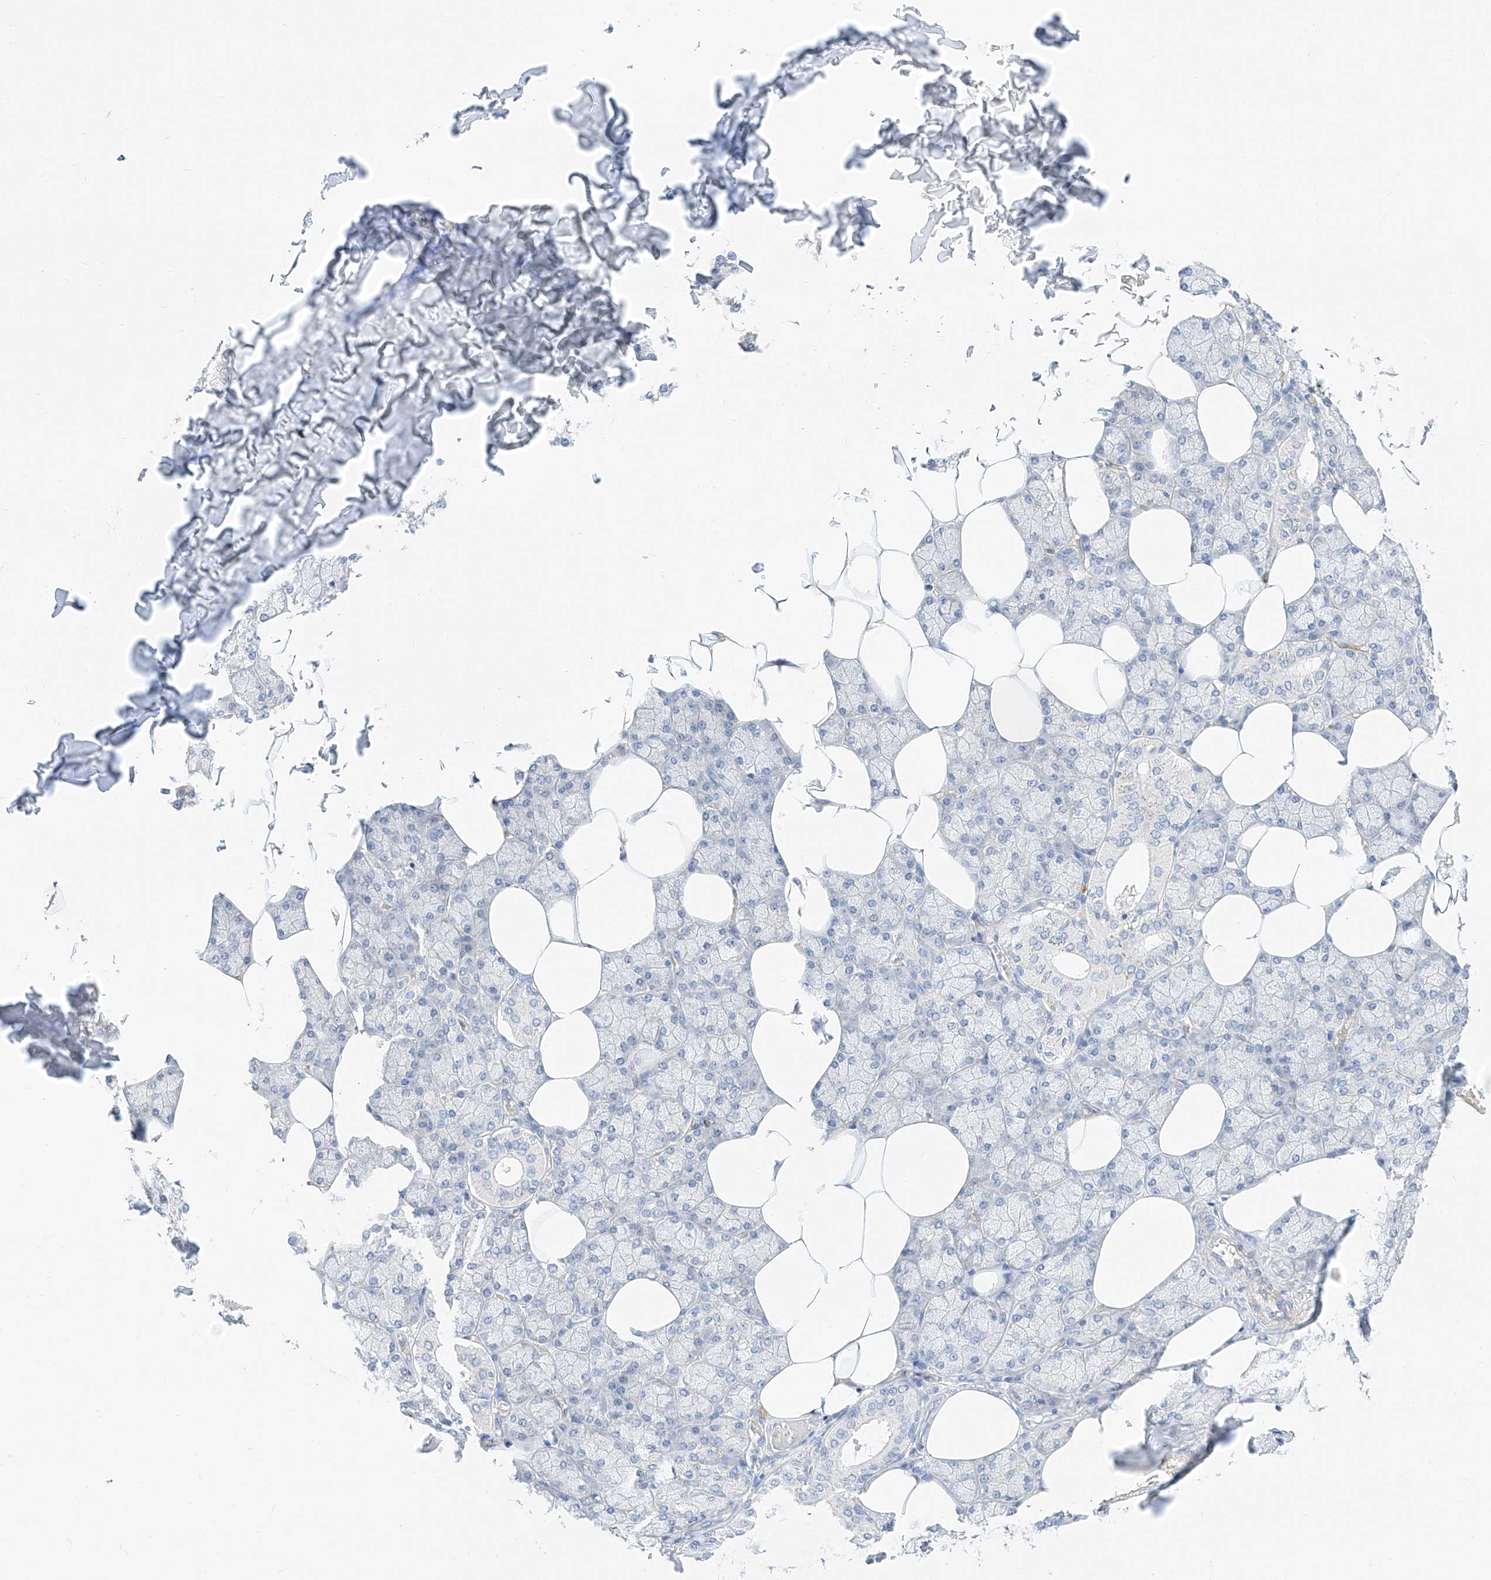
{"staining": {"intensity": "negative", "quantity": "none", "location": "none"}, "tissue": "salivary gland", "cell_type": "Glandular cells", "image_type": "normal", "snomed": [{"axis": "morphology", "description": "Normal tissue, NOS"}, {"axis": "topography", "description": "Salivary gland"}], "caption": "The immunohistochemistry (IHC) histopathology image has no significant expression in glandular cells of salivary gland.", "gene": "CDCP2", "patient": {"sex": "male", "age": 62}}